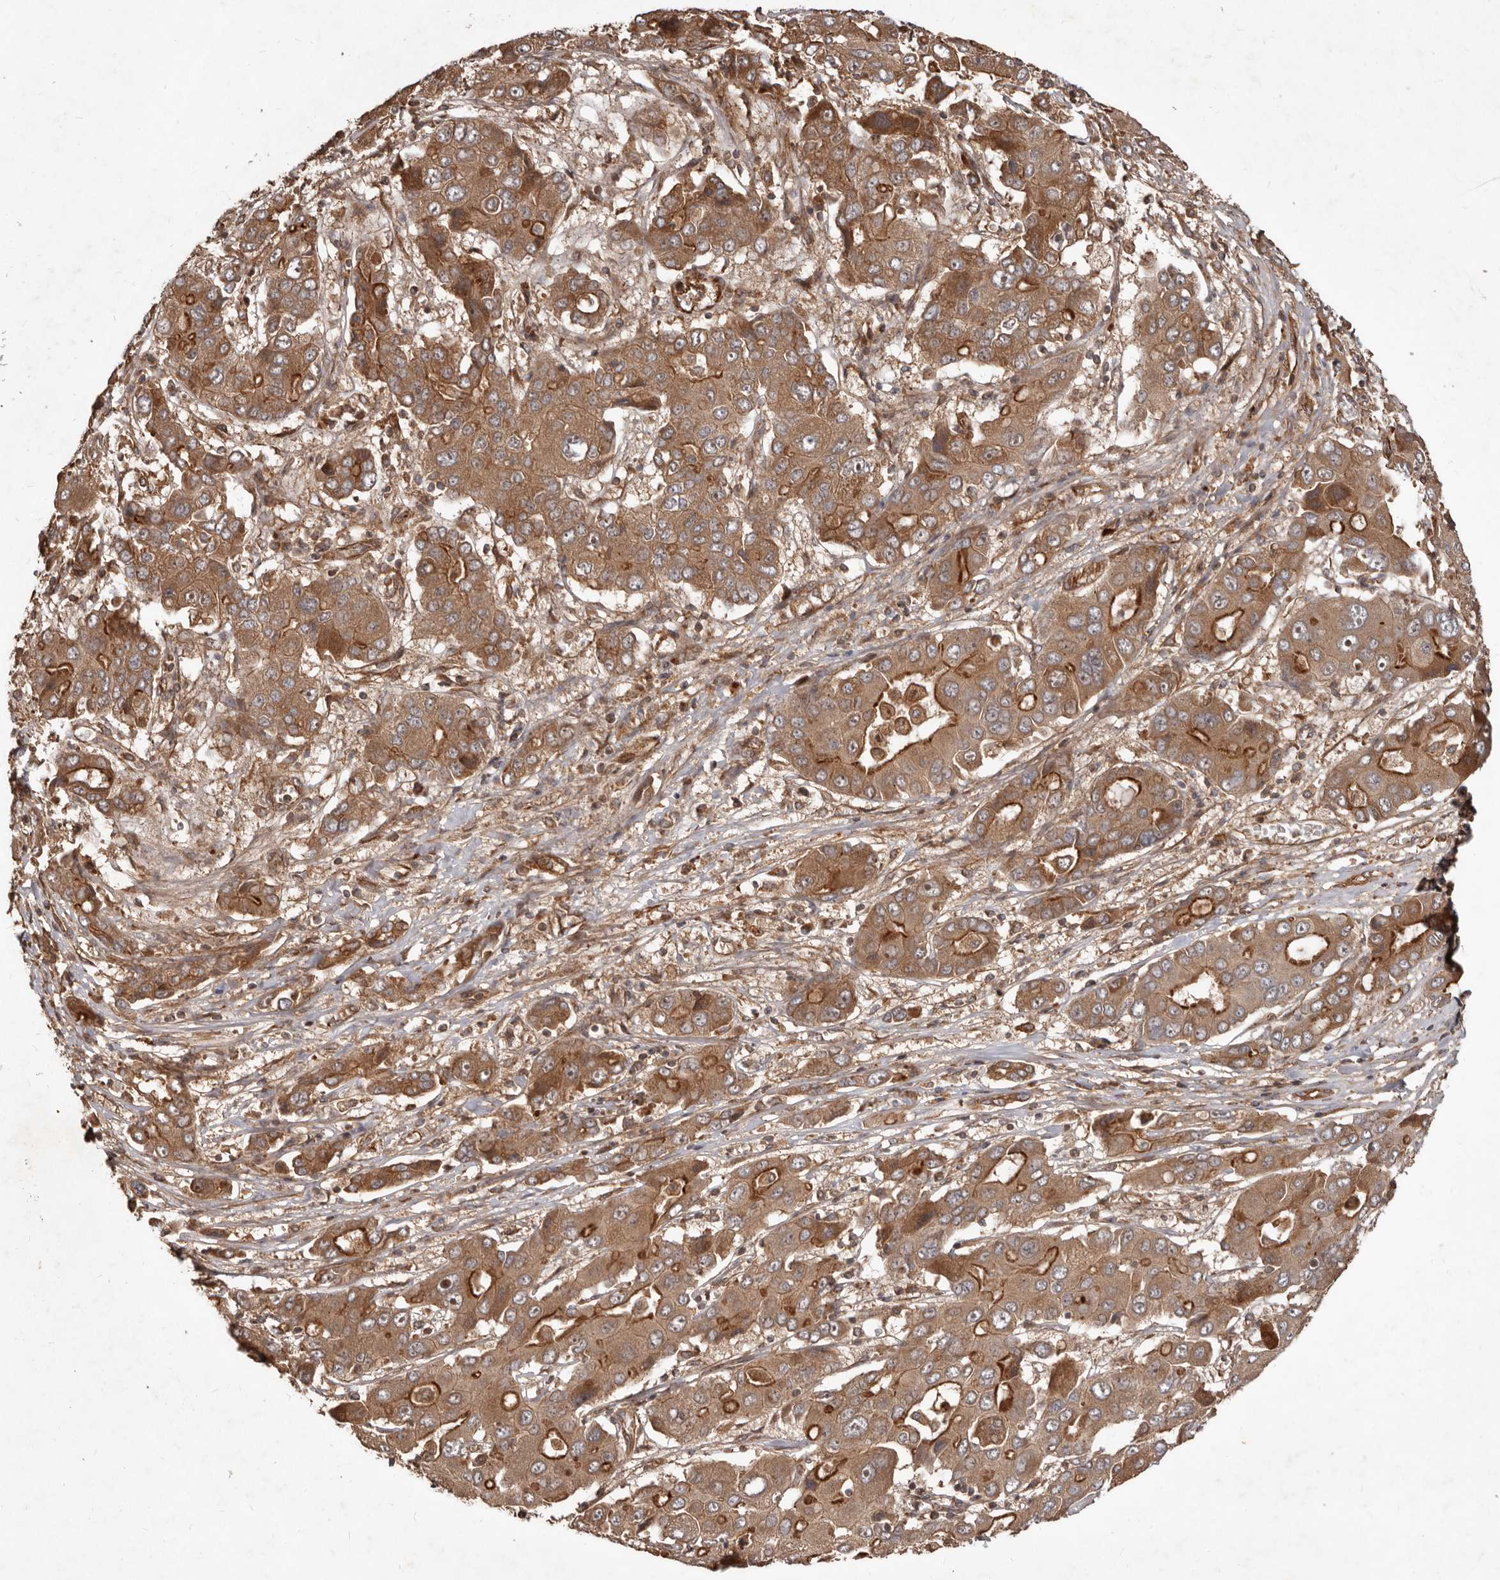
{"staining": {"intensity": "moderate", "quantity": ">75%", "location": "cytoplasmic/membranous"}, "tissue": "liver cancer", "cell_type": "Tumor cells", "image_type": "cancer", "snomed": [{"axis": "morphology", "description": "Cholangiocarcinoma"}, {"axis": "topography", "description": "Liver"}], "caption": "Protein expression analysis of human liver cancer (cholangiocarcinoma) reveals moderate cytoplasmic/membranous staining in approximately >75% of tumor cells.", "gene": "STK36", "patient": {"sex": "male", "age": 67}}